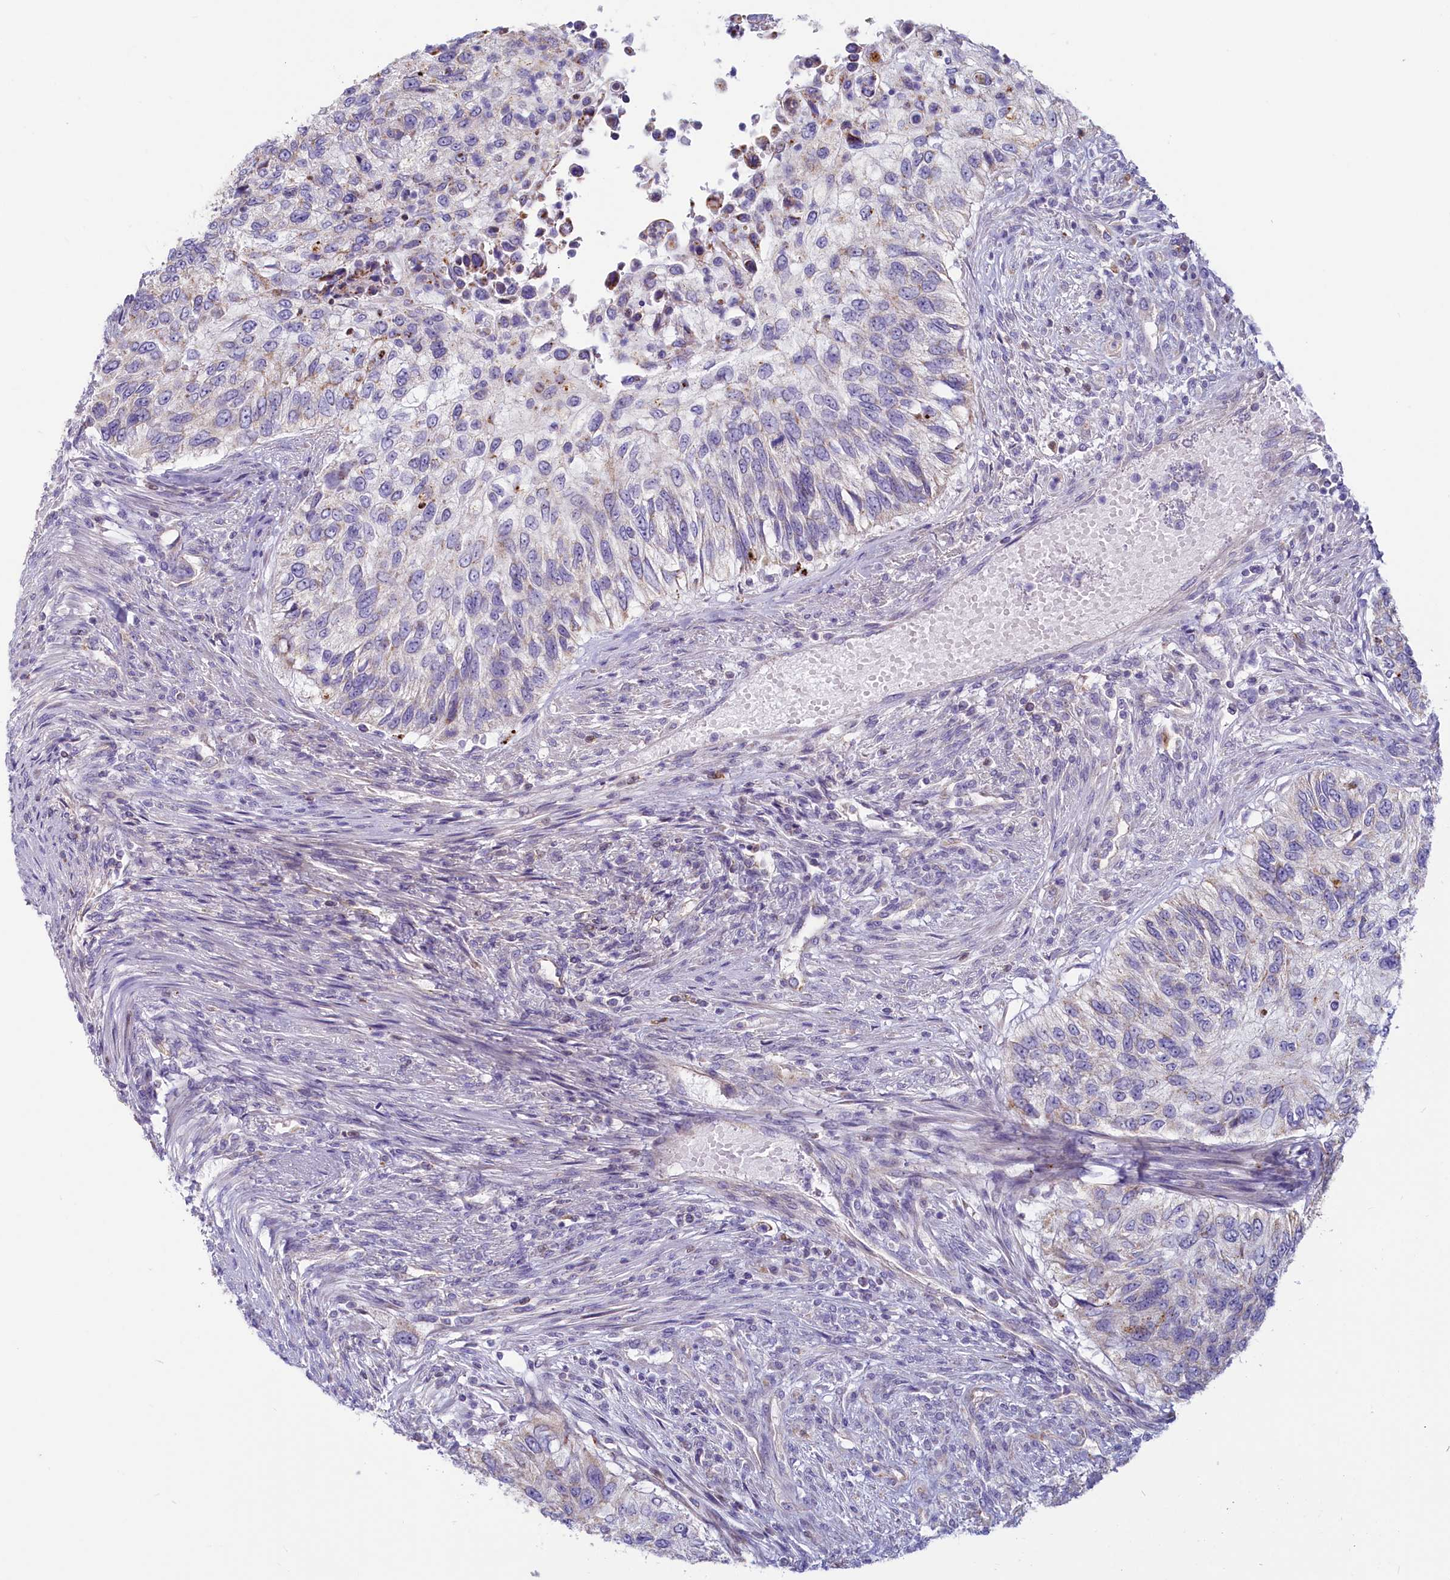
{"staining": {"intensity": "negative", "quantity": "none", "location": "none"}, "tissue": "urothelial cancer", "cell_type": "Tumor cells", "image_type": "cancer", "snomed": [{"axis": "morphology", "description": "Urothelial carcinoma, High grade"}, {"axis": "topography", "description": "Urinary bladder"}], "caption": "Urothelial cancer was stained to show a protein in brown. There is no significant staining in tumor cells.", "gene": "LMOD3", "patient": {"sex": "female", "age": 60}}